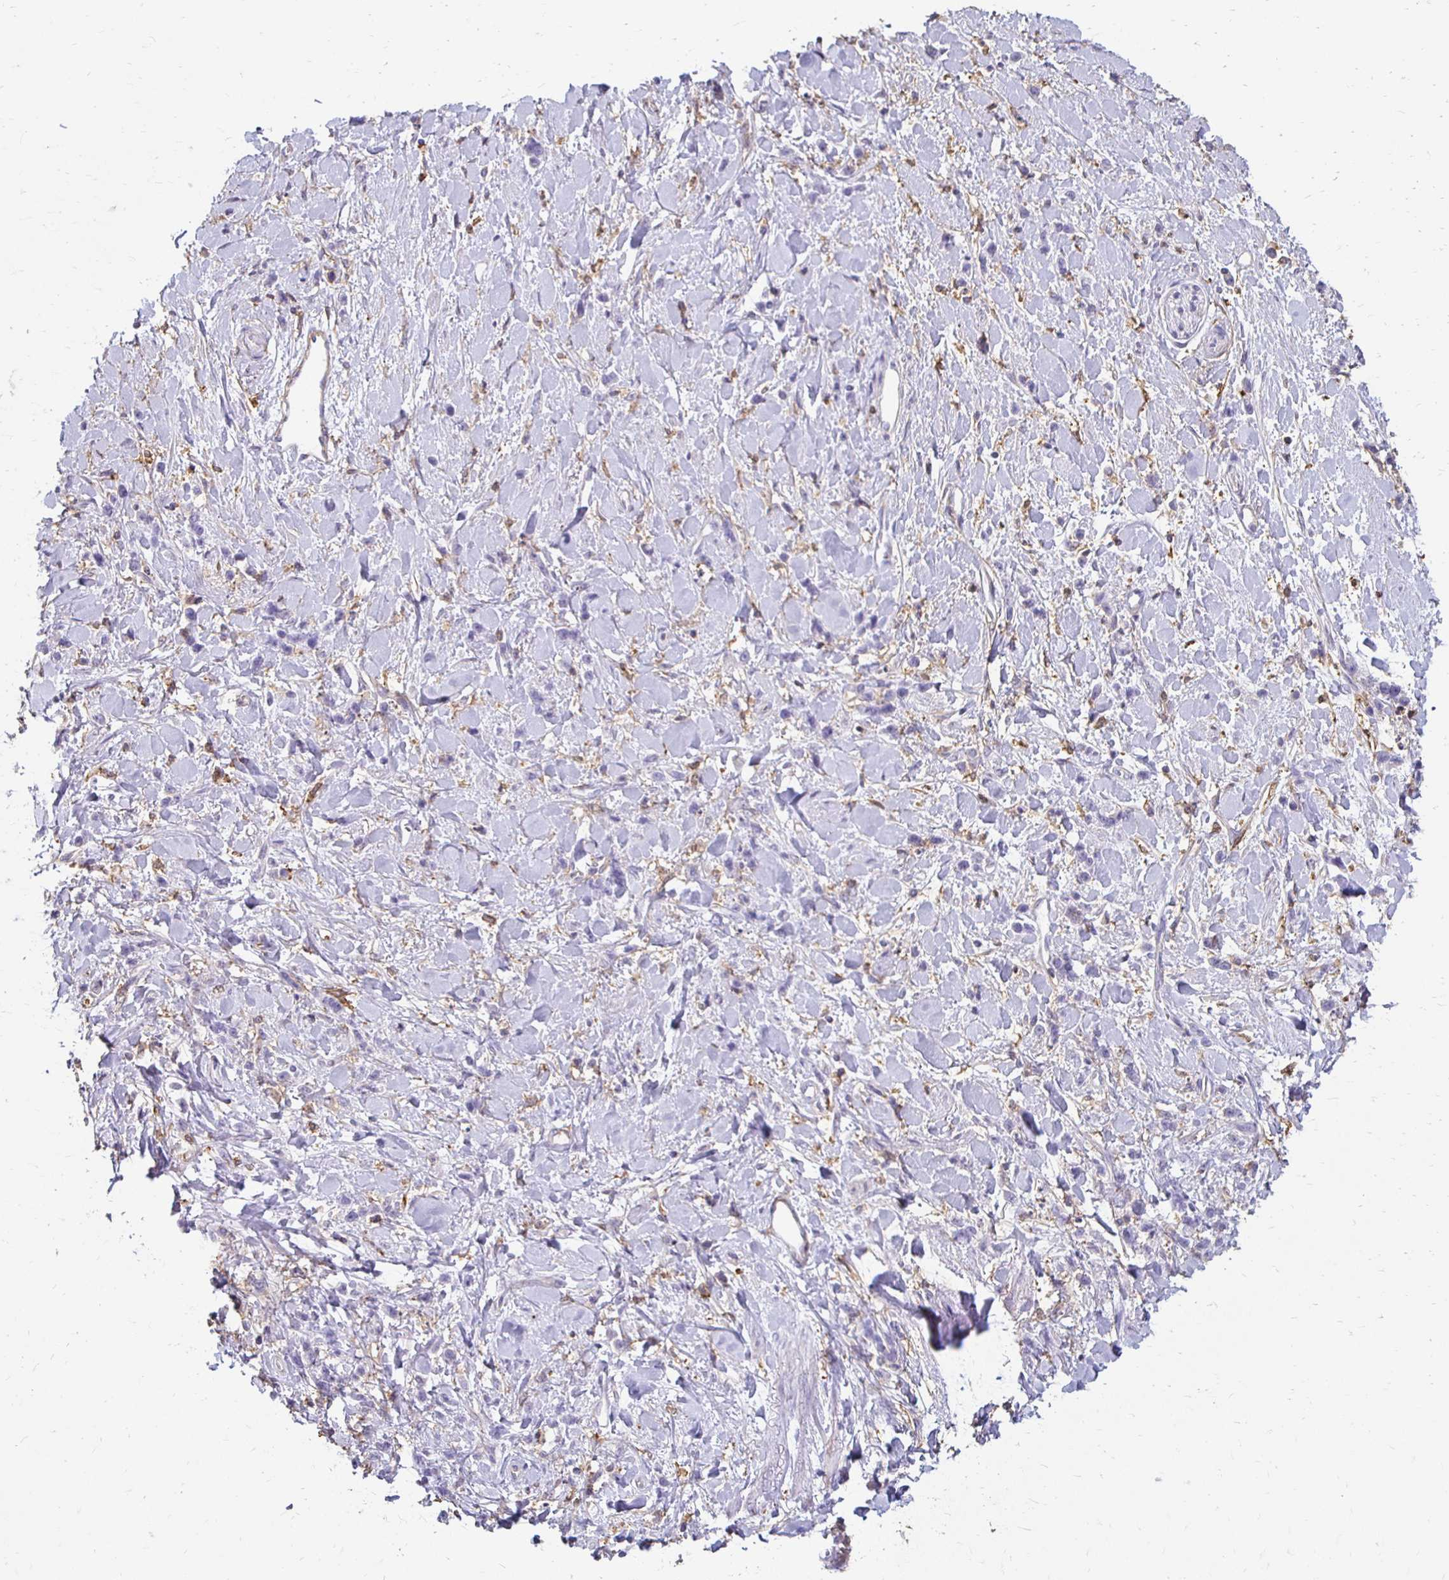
{"staining": {"intensity": "negative", "quantity": "none", "location": "none"}, "tissue": "stomach cancer", "cell_type": "Tumor cells", "image_type": "cancer", "snomed": [{"axis": "morphology", "description": "Adenocarcinoma, NOS"}, {"axis": "topography", "description": "Stomach"}], "caption": "A photomicrograph of stomach adenocarcinoma stained for a protein displays no brown staining in tumor cells.", "gene": "TAS1R3", "patient": {"sex": "female", "age": 60}}